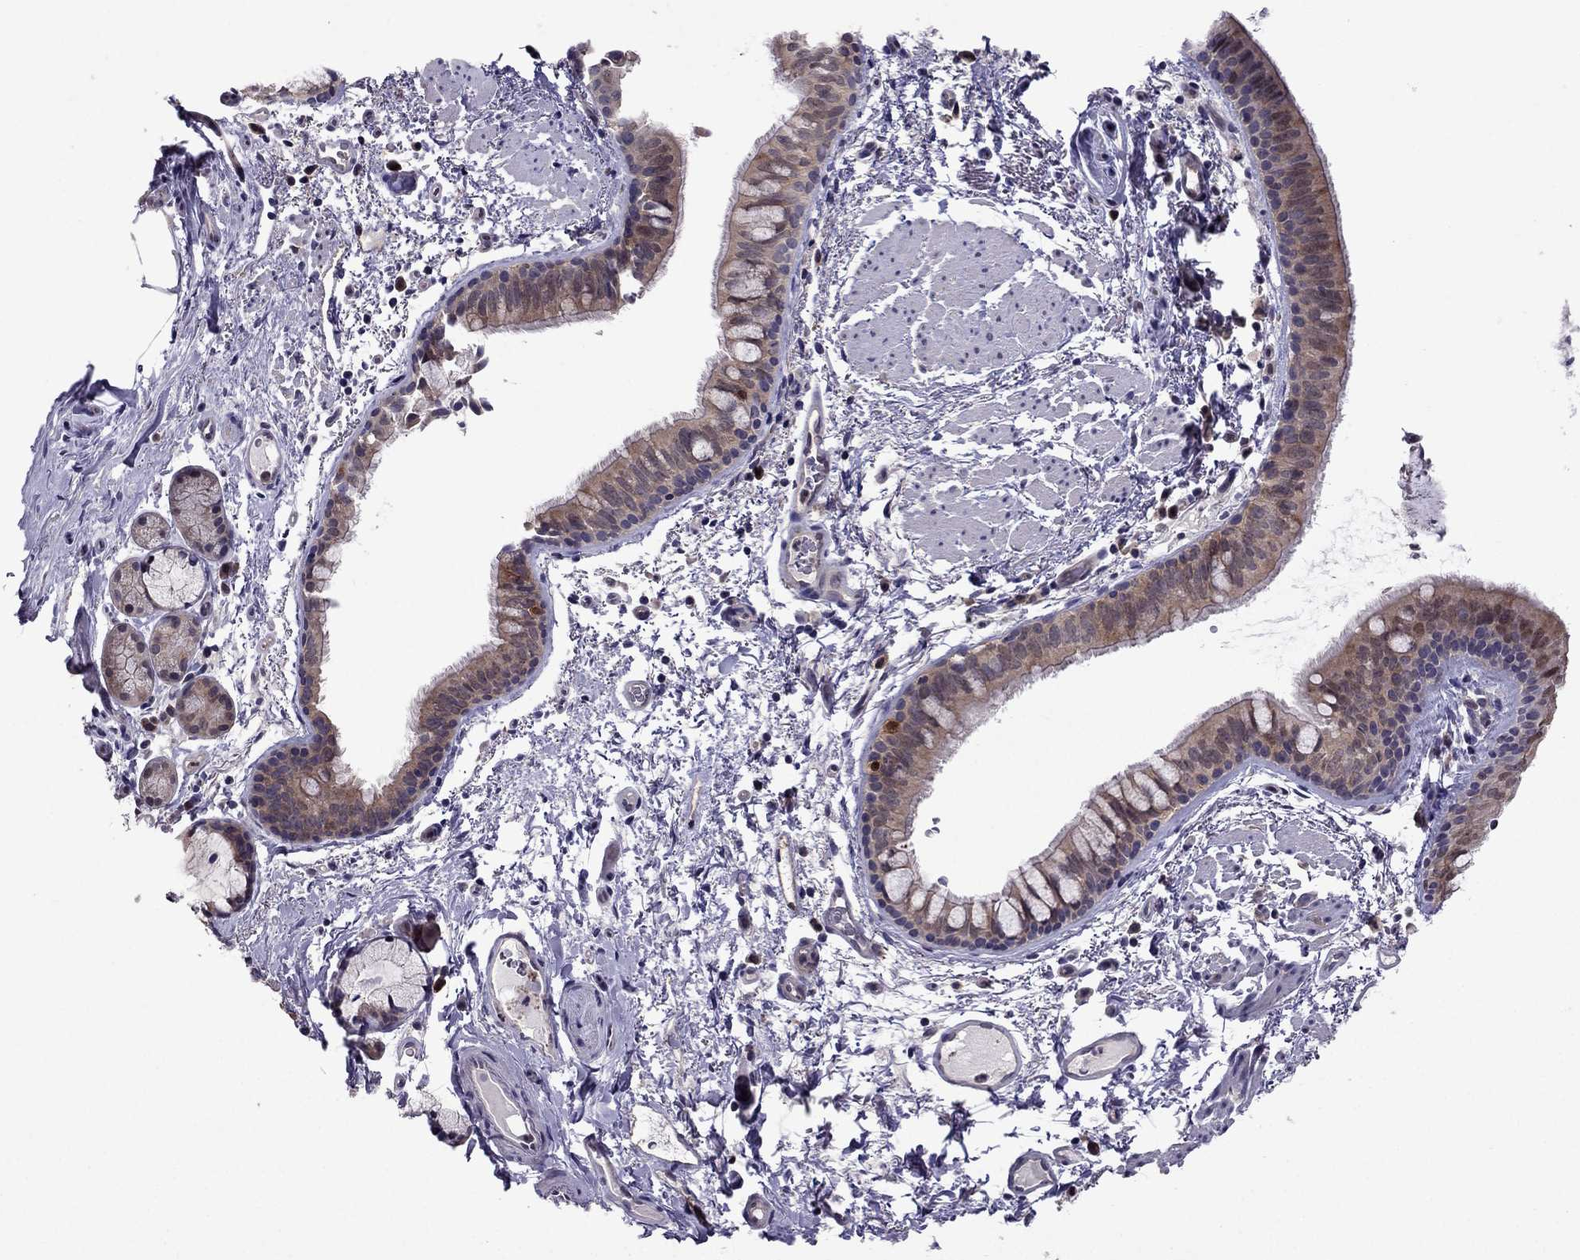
{"staining": {"intensity": "strong", "quantity": "<25%", "location": "nuclear"}, "tissue": "bronchus", "cell_type": "Respiratory epithelial cells", "image_type": "normal", "snomed": [{"axis": "morphology", "description": "Normal tissue, NOS"}, {"axis": "topography", "description": "Bronchus"}], "caption": "An image showing strong nuclear staining in about <25% of respiratory epithelial cells in unremarkable bronchus, as visualized by brown immunohistochemical staining.", "gene": "CDK5", "patient": {"sex": "female", "age": 64}}